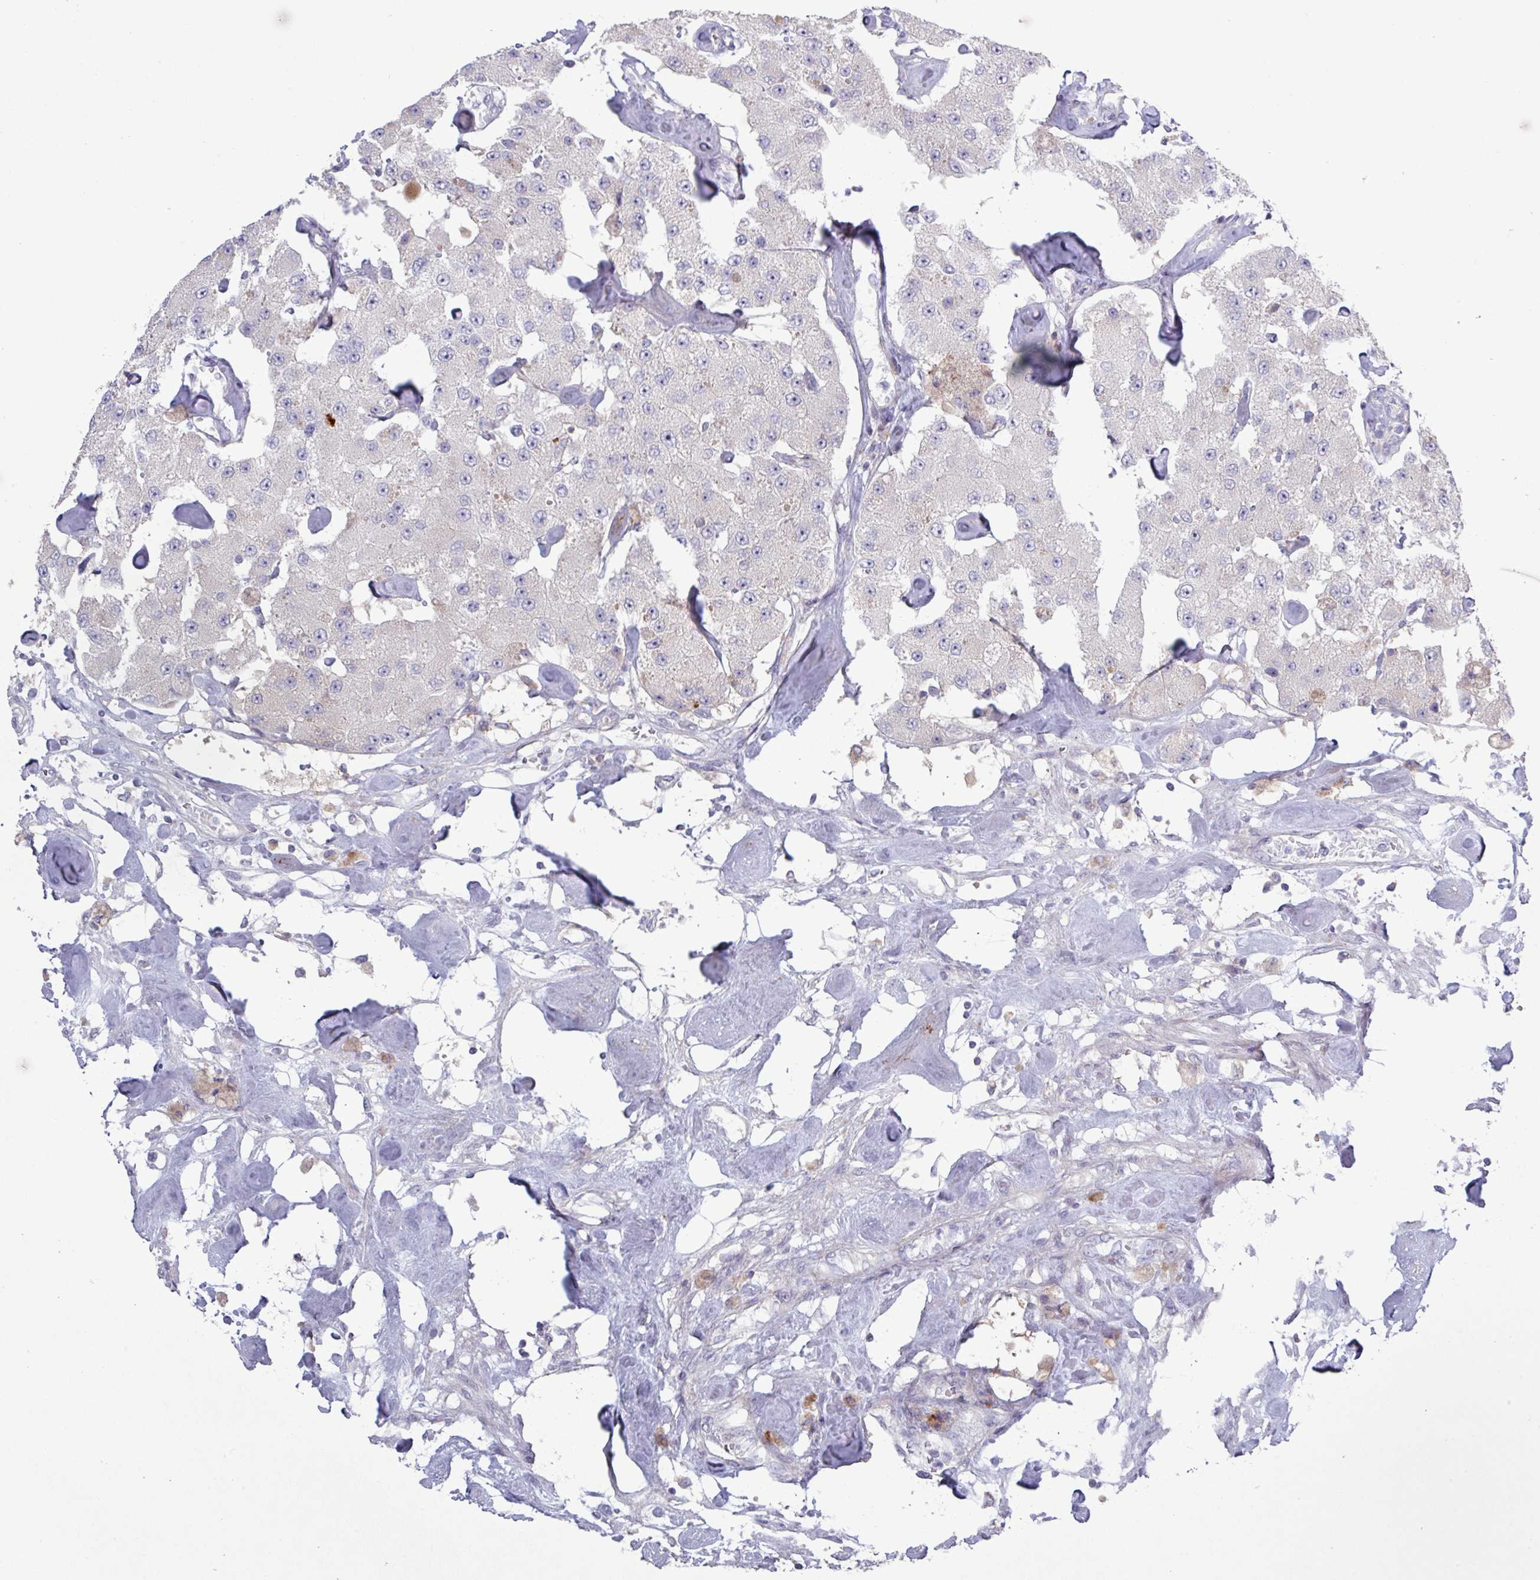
{"staining": {"intensity": "negative", "quantity": "none", "location": "none"}, "tissue": "carcinoid", "cell_type": "Tumor cells", "image_type": "cancer", "snomed": [{"axis": "morphology", "description": "Carcinoid, malignant, NOS"}, {"axis": "topography", "description": "Pancreas"}], "caption": "Immunohistochemistry histopathology image of human carcinoid stained for a protein (brown), which shows no expression in tumor cells.", "gene": "TNFSF12", "patient": {"sex": "male", "age": 41}}